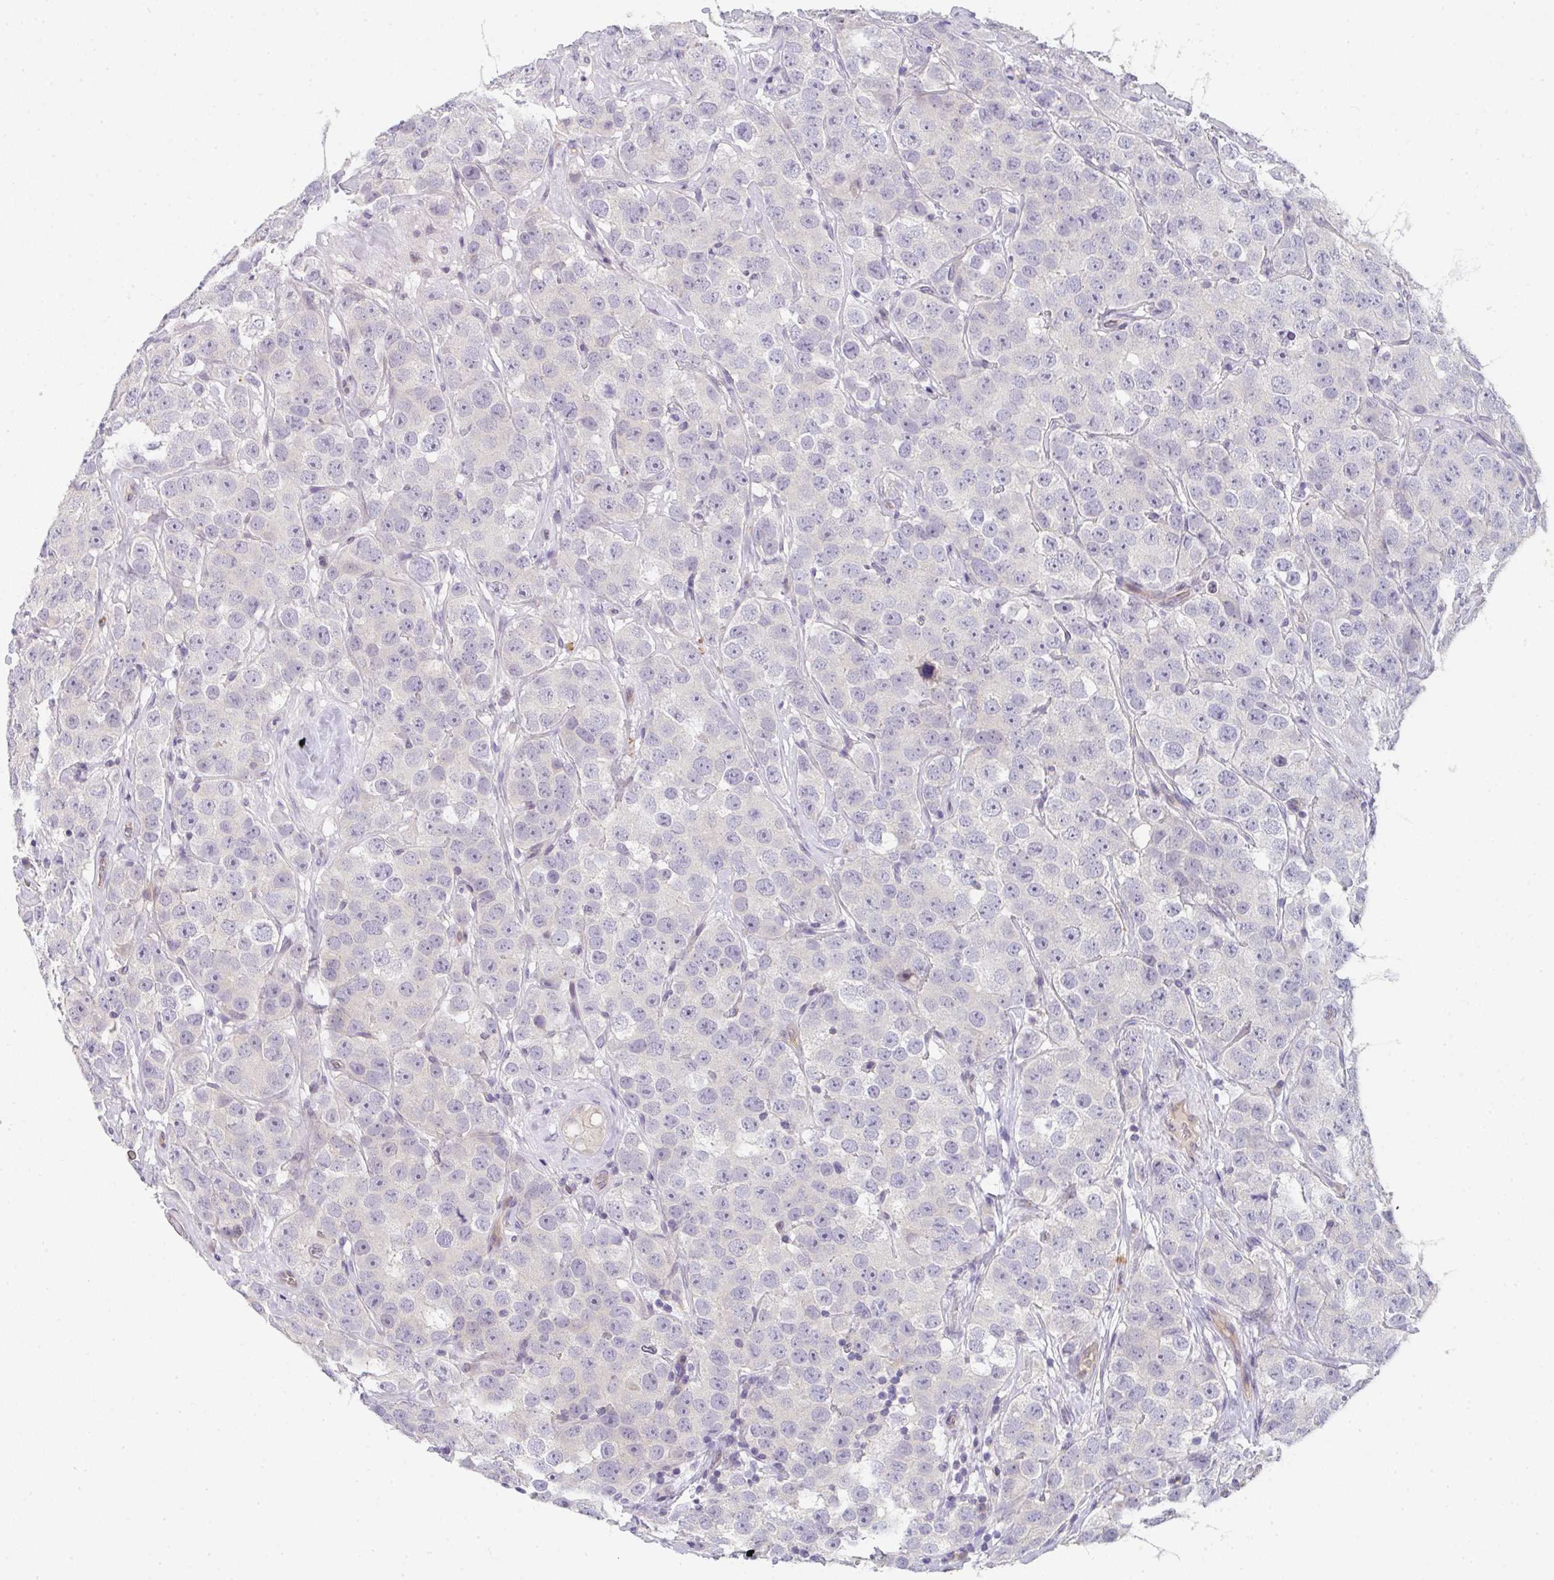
{"staining": {"intensity": "negative", "quantity": "none", "location": "none"}, "tissue": "testis cancer", "cell_type": "Tumor cells", "image_type": "cancer", "snomed": [{"axis": "morphology", "description": "Seminoma, NOS"}, {"axis": "topography", "description": "Testis"}], "caption": "An IHC micrograph of testis cancer (seminoma) is shown. There is no staining in tumor cells of testis cancer (seminoma).", "gene": "TNFRSF10A", "patient": {"sex": "male", "age": 28}}